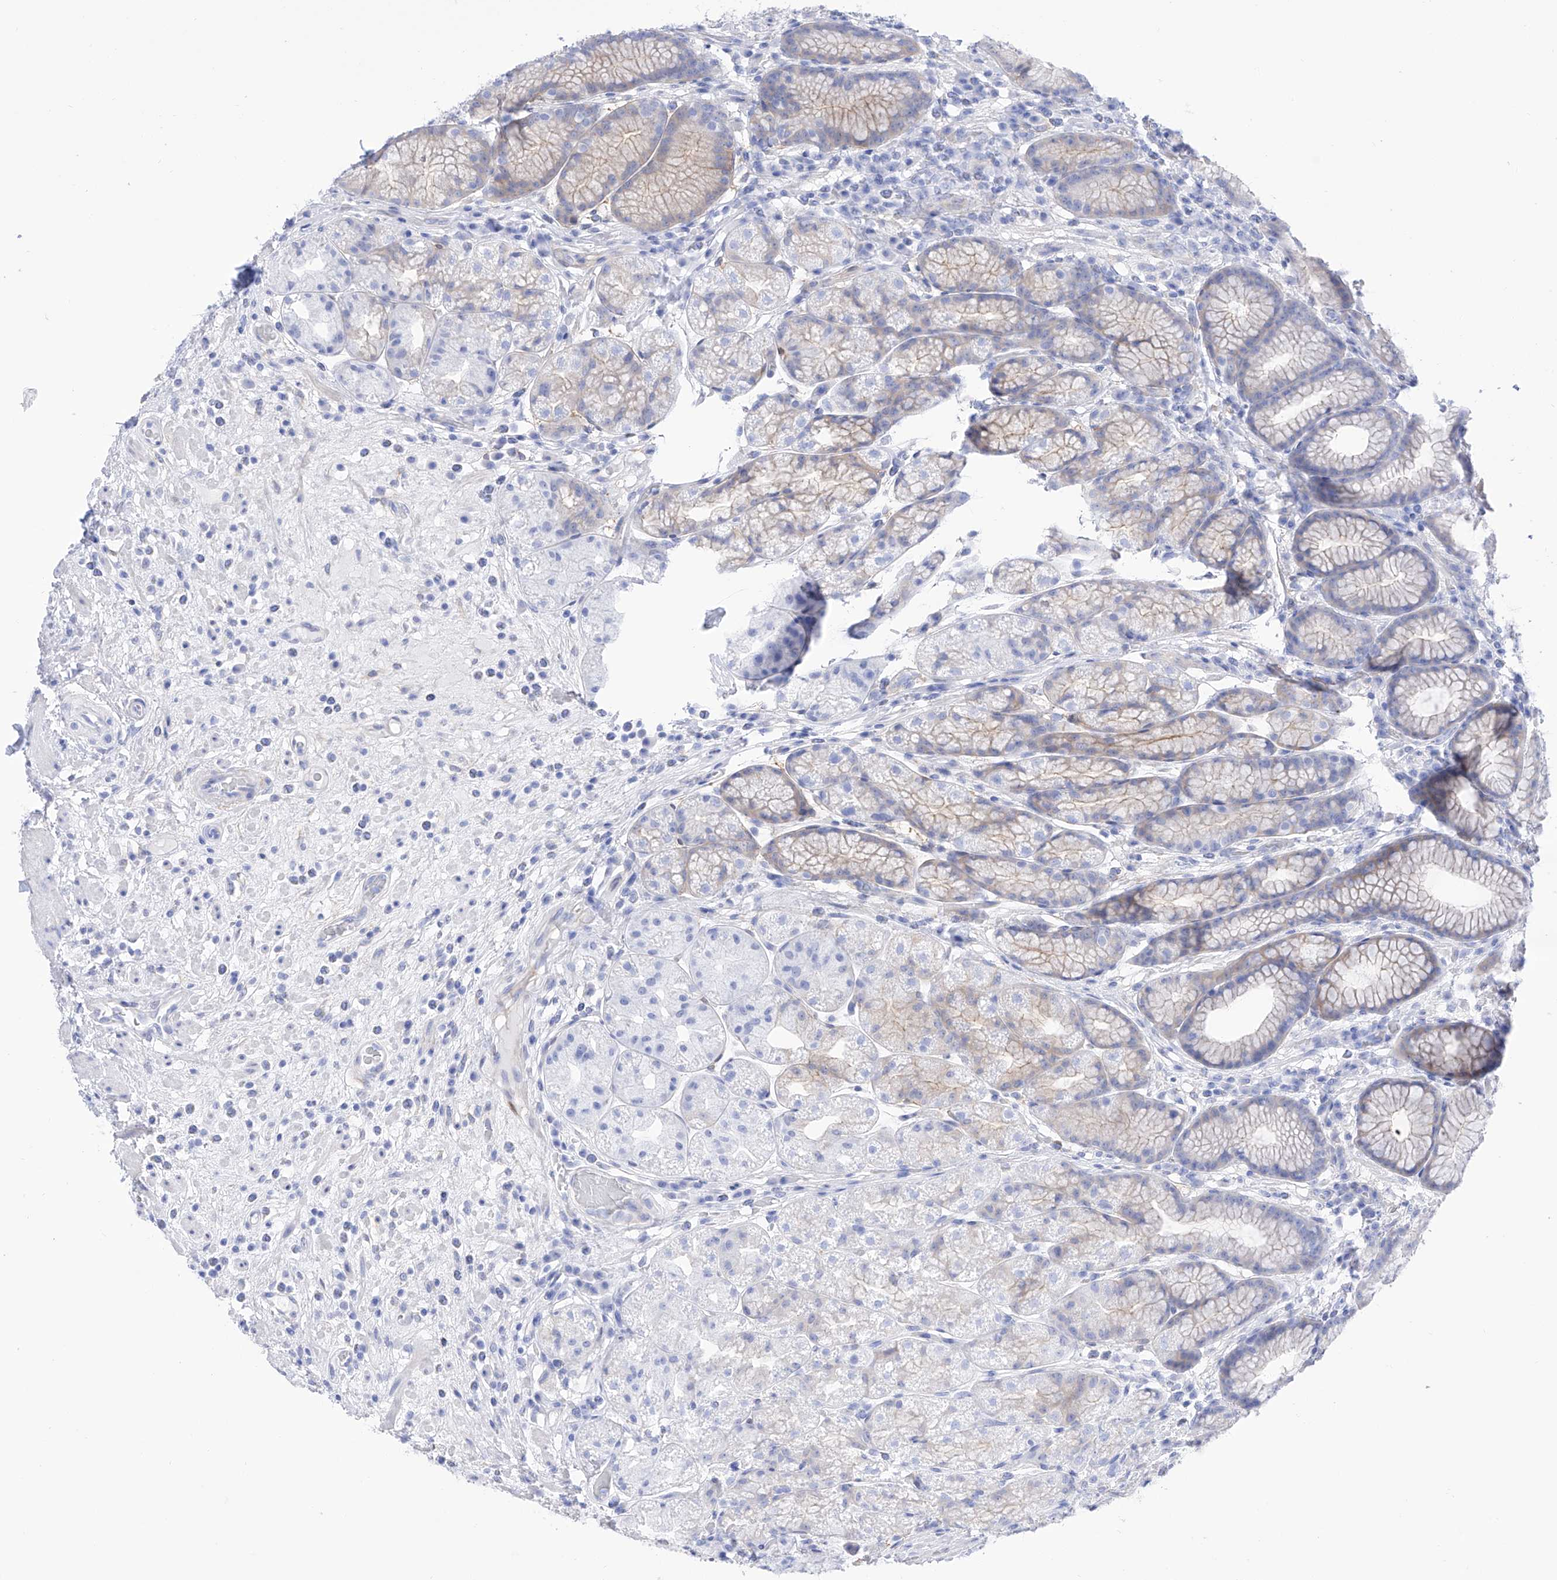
{"staining": {"intensity": "weak", "quantity": "<25%", "location": "cytoplasmic/membranous"}, "tissue": "stomach", "cell_type": "Glandular cells", "image_type": "normal", "snomed": [{"axis": "morphology", "description": "Normal tissue, NOS"}, {"axis": "topography", "description": "Stomach"}], "caption": "High power microscopy photomicrograph of an immunohistochemistry micrograph of normal stomach, revealing no significant expression in glandular cells. Nuclei are stained in blue.", "gene": "TRPC7", "patient": {"sex": "male", "age": 57}}